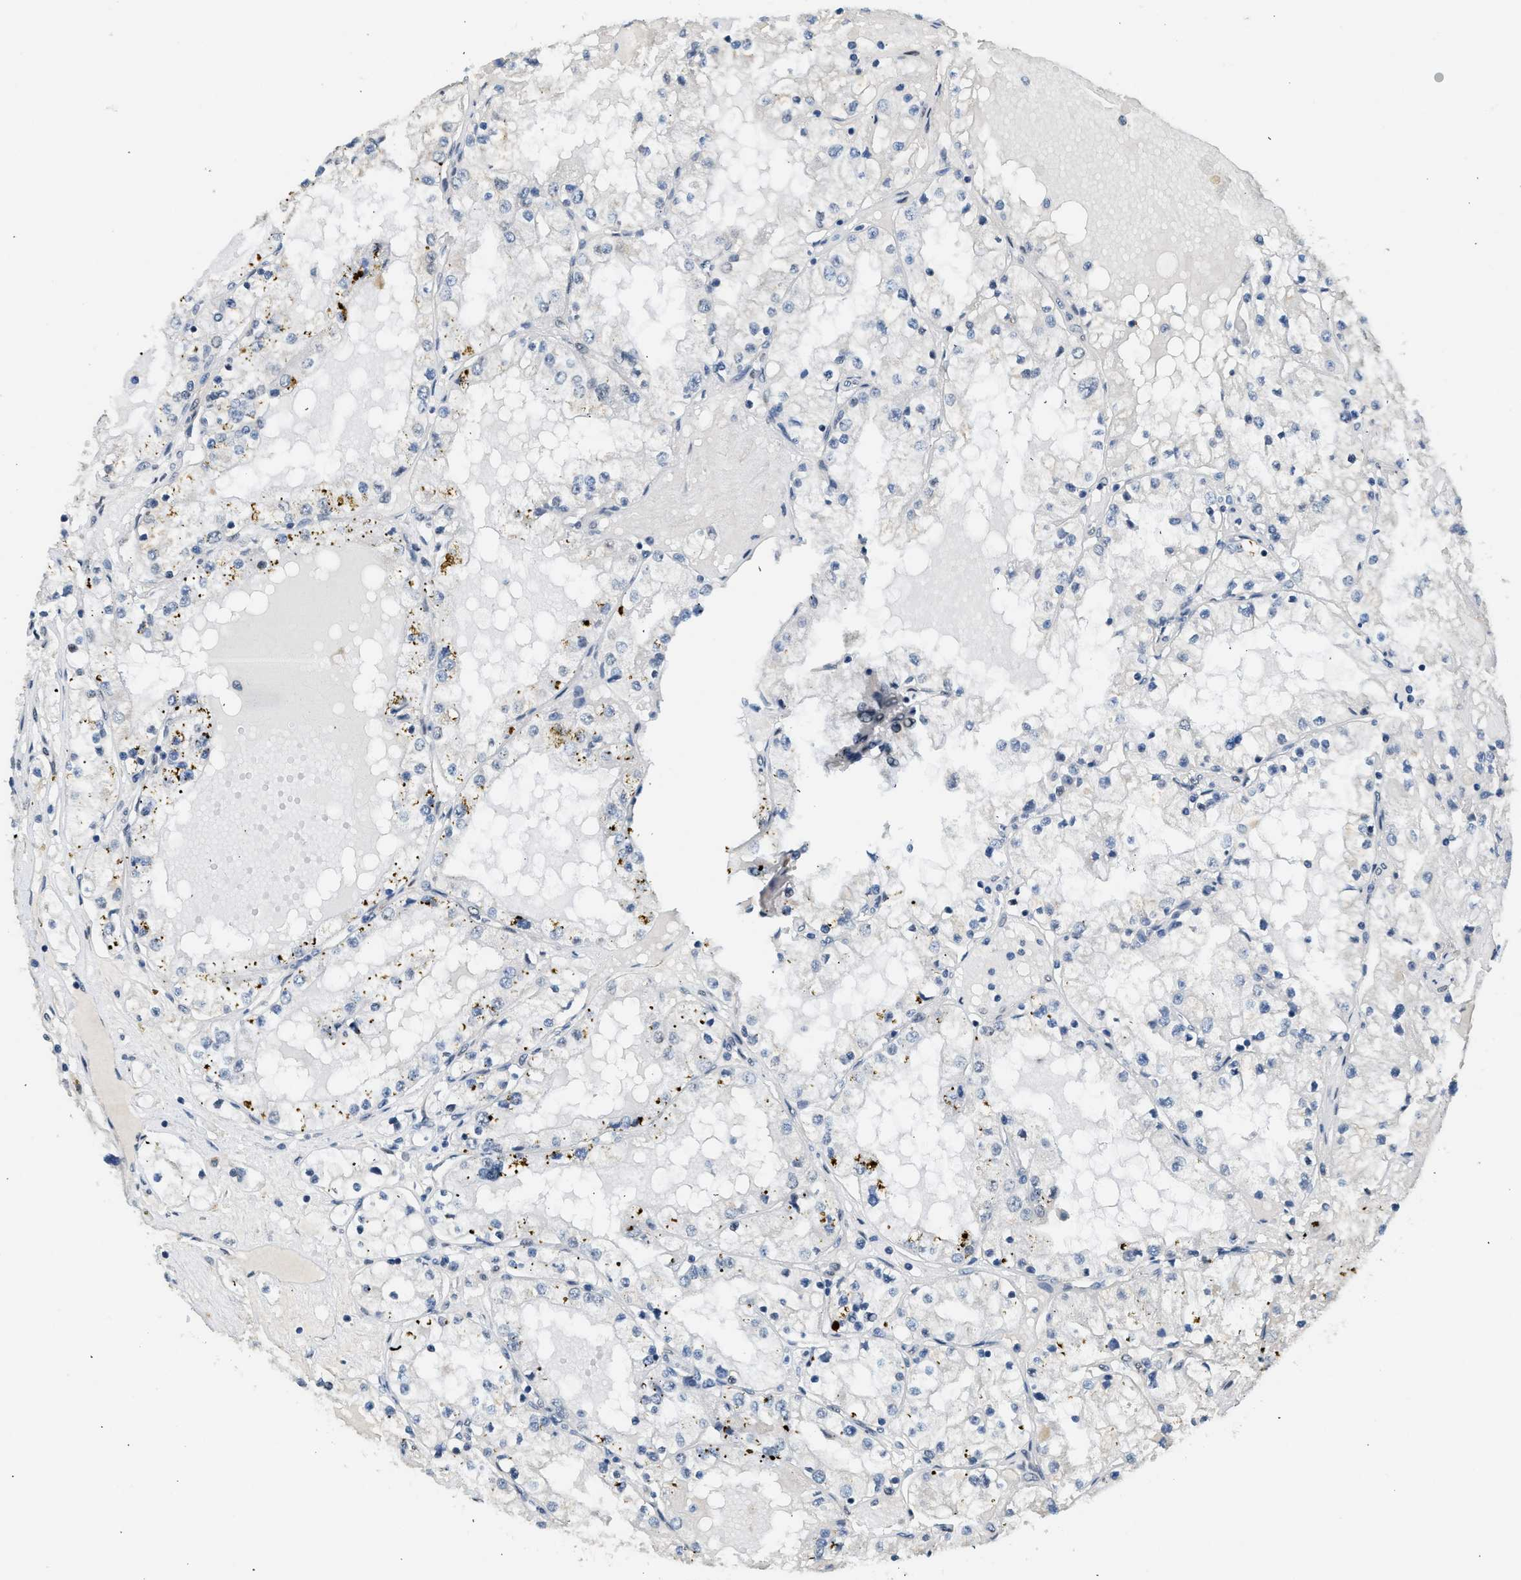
{"staining": {"intensity": "negative", "quantity": "none", "location": "none"}, "tissue": "renal cancer", "cell_type": "Tumor cells", "image_type": "cancer", "snomed": [{"axis": "morphology", "description": "Adenocarcinoma, NOS"}, {"axis": "topography", "description": "Kidney"}], "caption": "Adenocarcinoma (renal) stained for a protein using immunohistochemistry demonstrates no staining tumor cells.", "gene": "ZBTB20", "patient": {"sex": "male", "age": 68}}